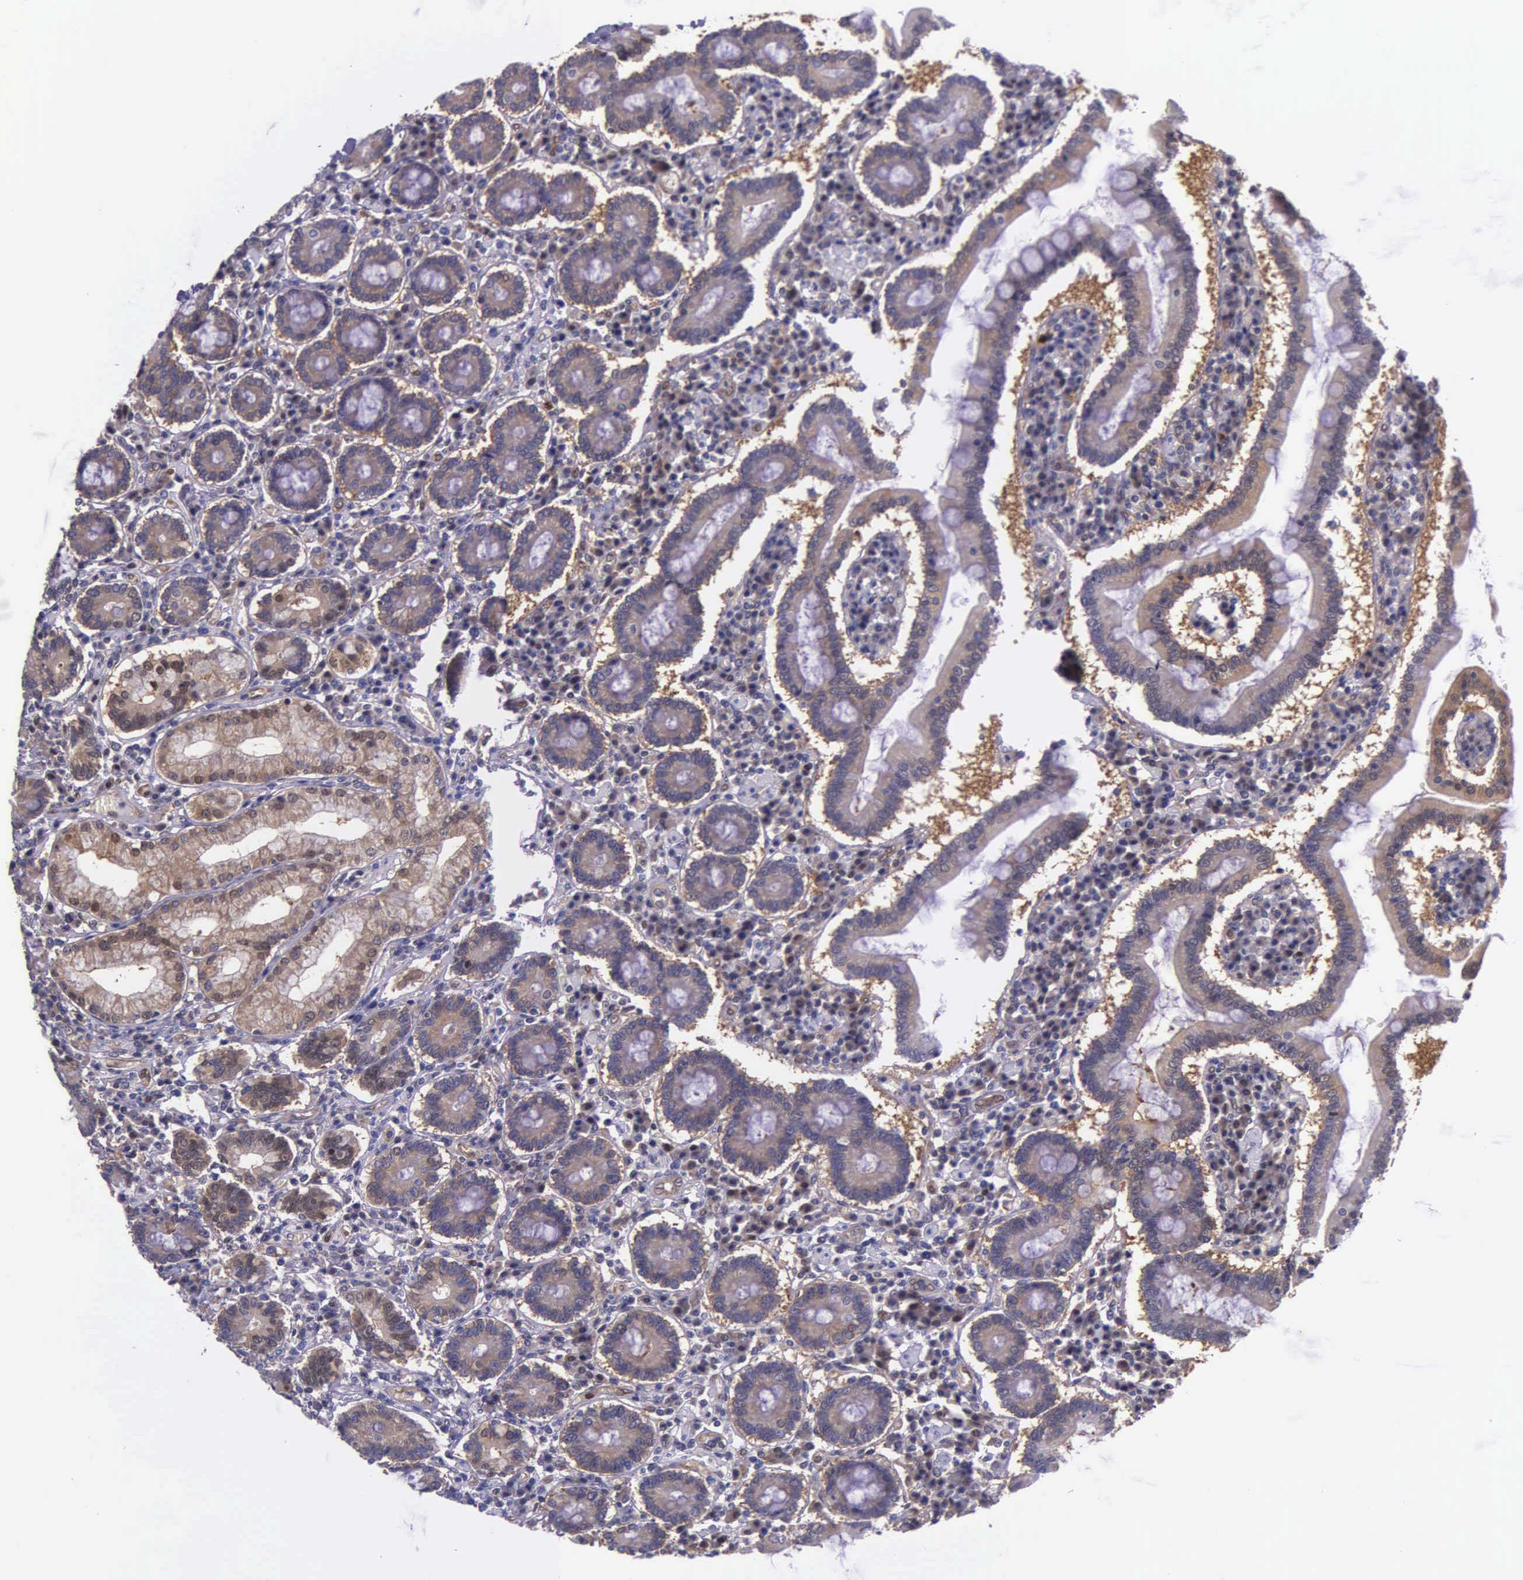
{"staining": {"intensity": "moderate", "quantity": ">75%", "location": "cytoplasmic/membranous"}, "tissue": "duodenum", "cell_type": "Glandular cells", "image_type": "normal", "snomed": [{"axis": "morphology", "description": "Normal tissue, NOS"}, {"axis": "topography", "description": "Duodenum"}], "caption": "Protein staining of normal duodenum reveals moderate cytoplasmic/membranous staining in about >75% of glandular cells. The staining was performed using DAB to visualize the protein expression in brown, while the nuclei were stained in blue with hematoxylin (Magnification: 20x).", "gene": "GMPR2", "patient": {"sex": "female", "age": 73}}